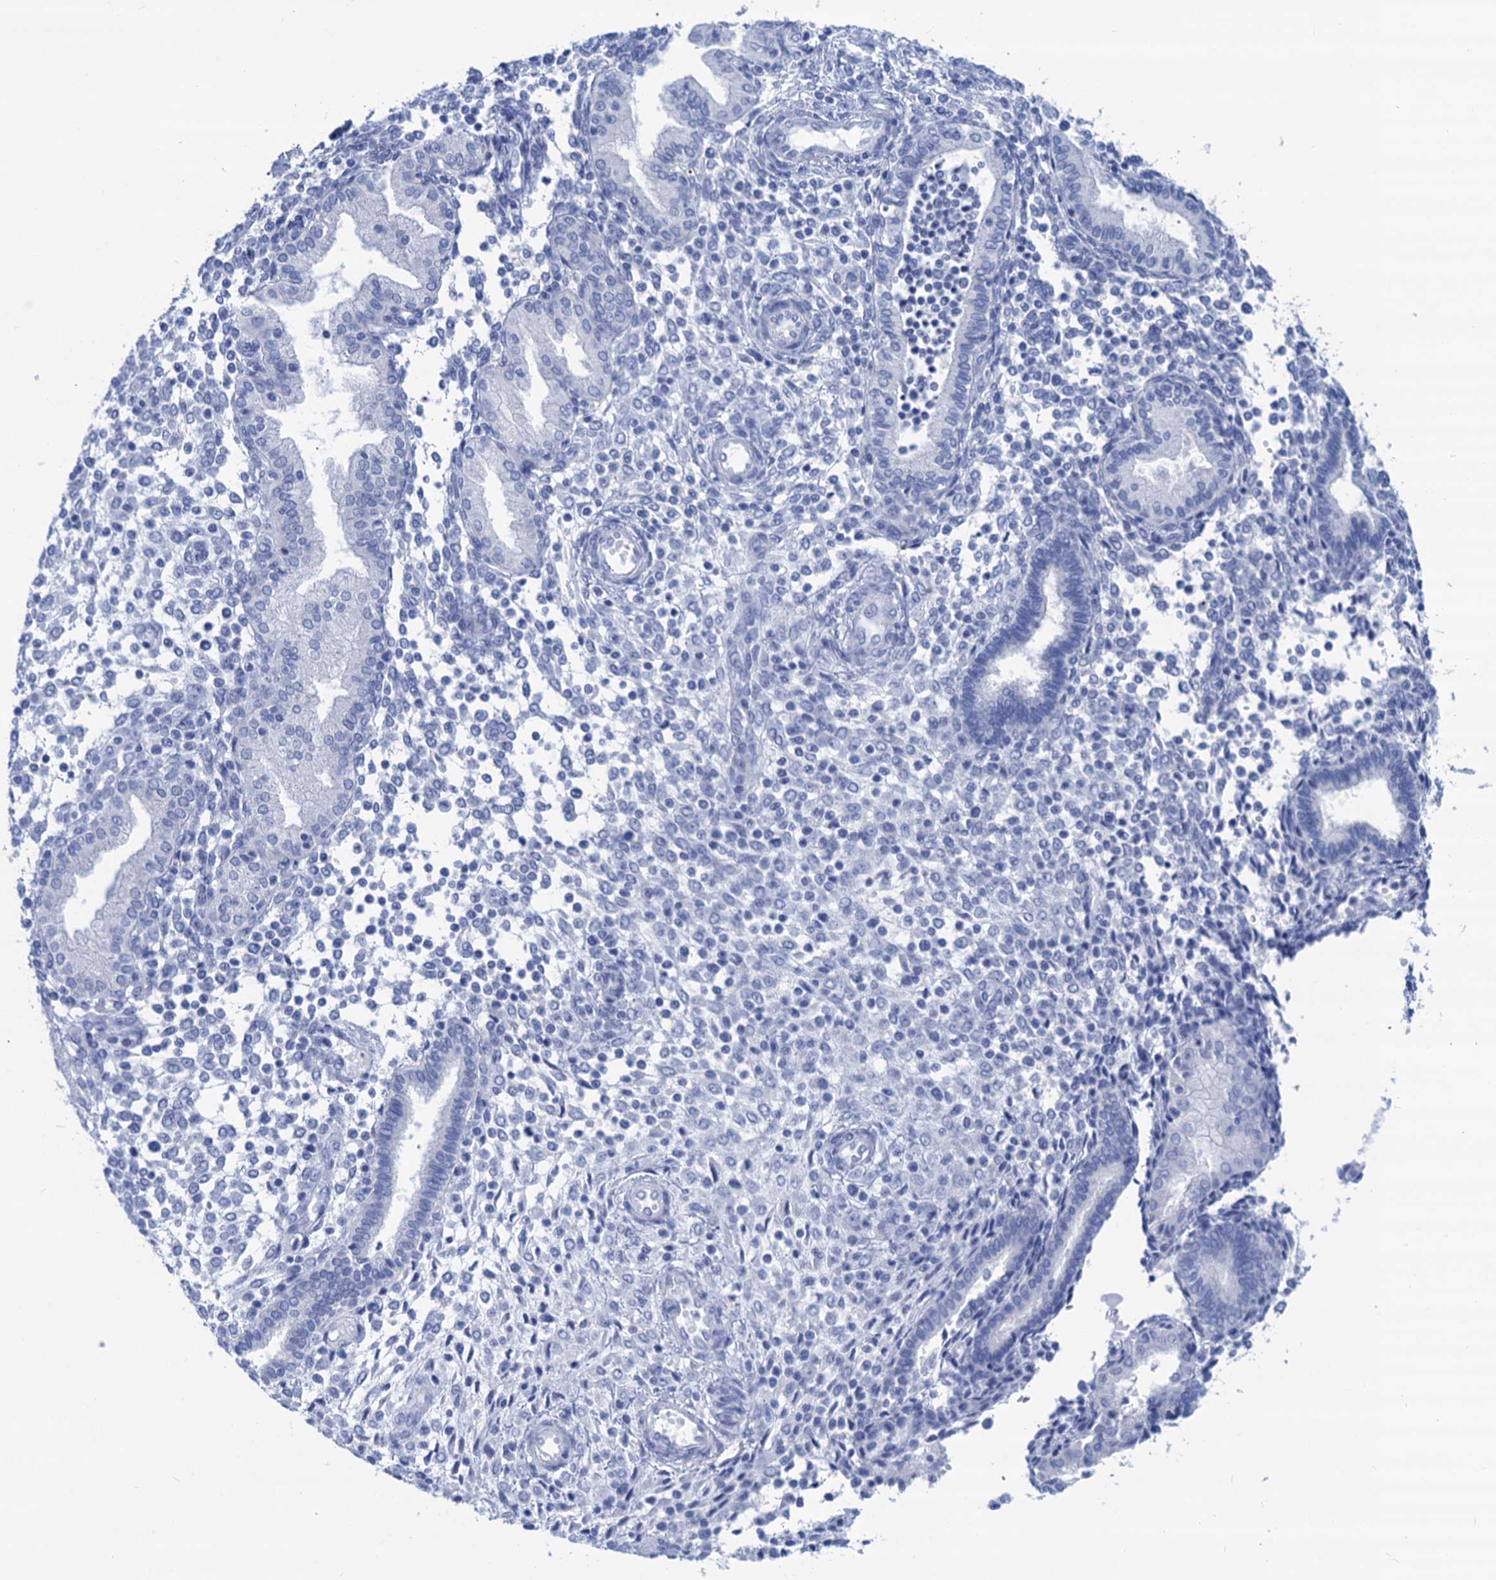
{"staining": {"intensity": "negative", "quantity": "none", "location": "none"}, "tissue": "endometrium", "cell_type": "Cells in endometrial stroma", "image_type": "normal", "snomed": [{"axis": "morphology", "description": "Normal tissue, NOS"}, {"axis": "topography", "description": "Endometrium"}], "caption": "IHC of benign endometrium shows no positivity in cells in endometrial stroma.", "gene": "CABYR", "patient": {"sex": "female", "age": 53}}